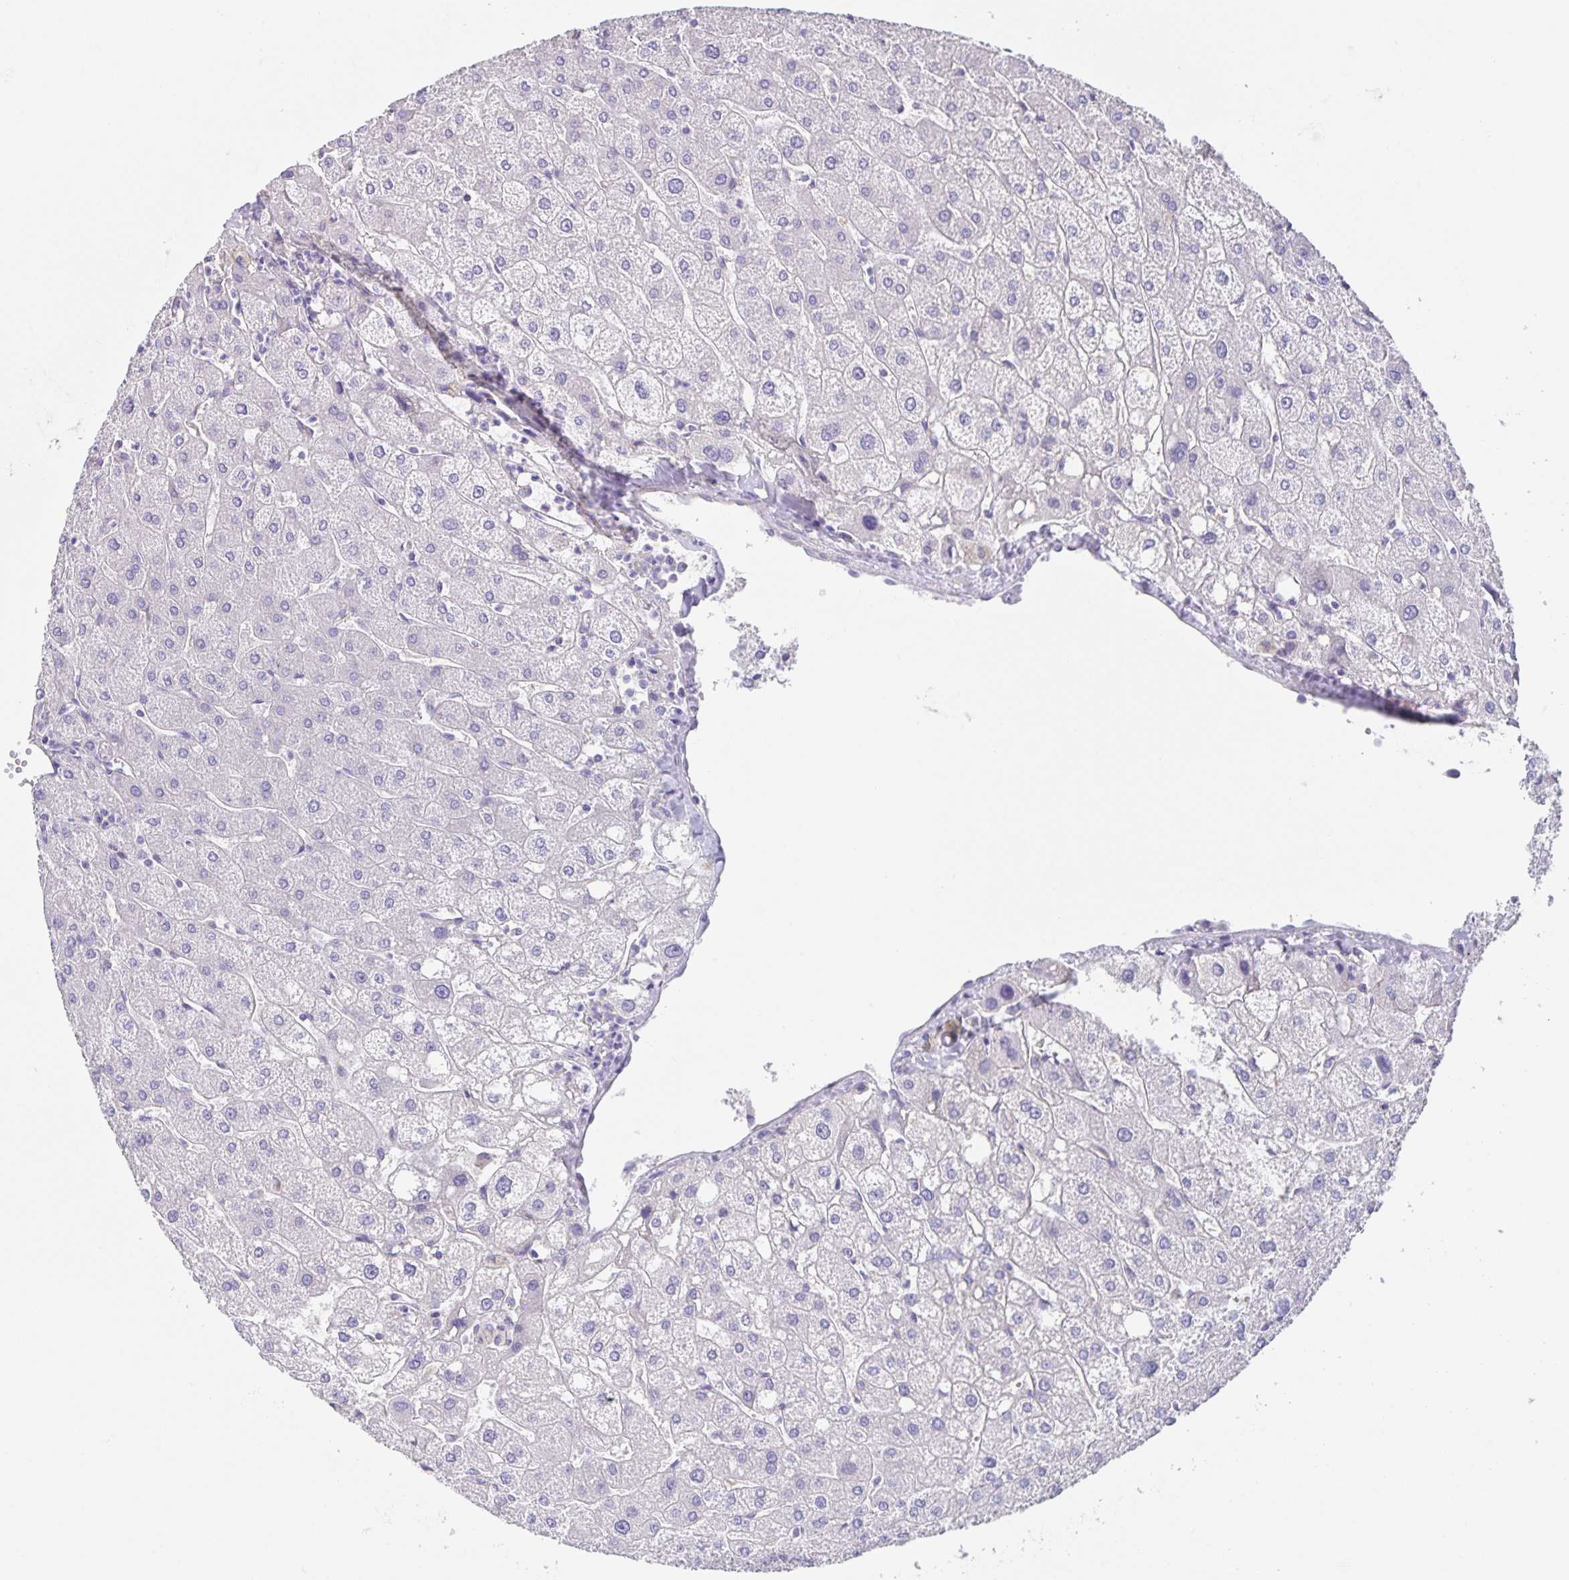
{"staining": {"intensity": "negative", "quantity": "none", "location": "none"}, "tissue": "liver", "cell_type": "Cholangiocytes", "image_type": "normal", "snomed": [{"axis": "morphology", "description": "Normal tissue, NOS"}, {"axis": "topography", "description": "Liver"}], "caption": "A high-resolution histopathology image shows immunohistochemistry staining of benign liver, which displays no significant positivity in cholangiocytes.", "gene": "PRR36", "patient": {"sex": "male", "age": 67}}